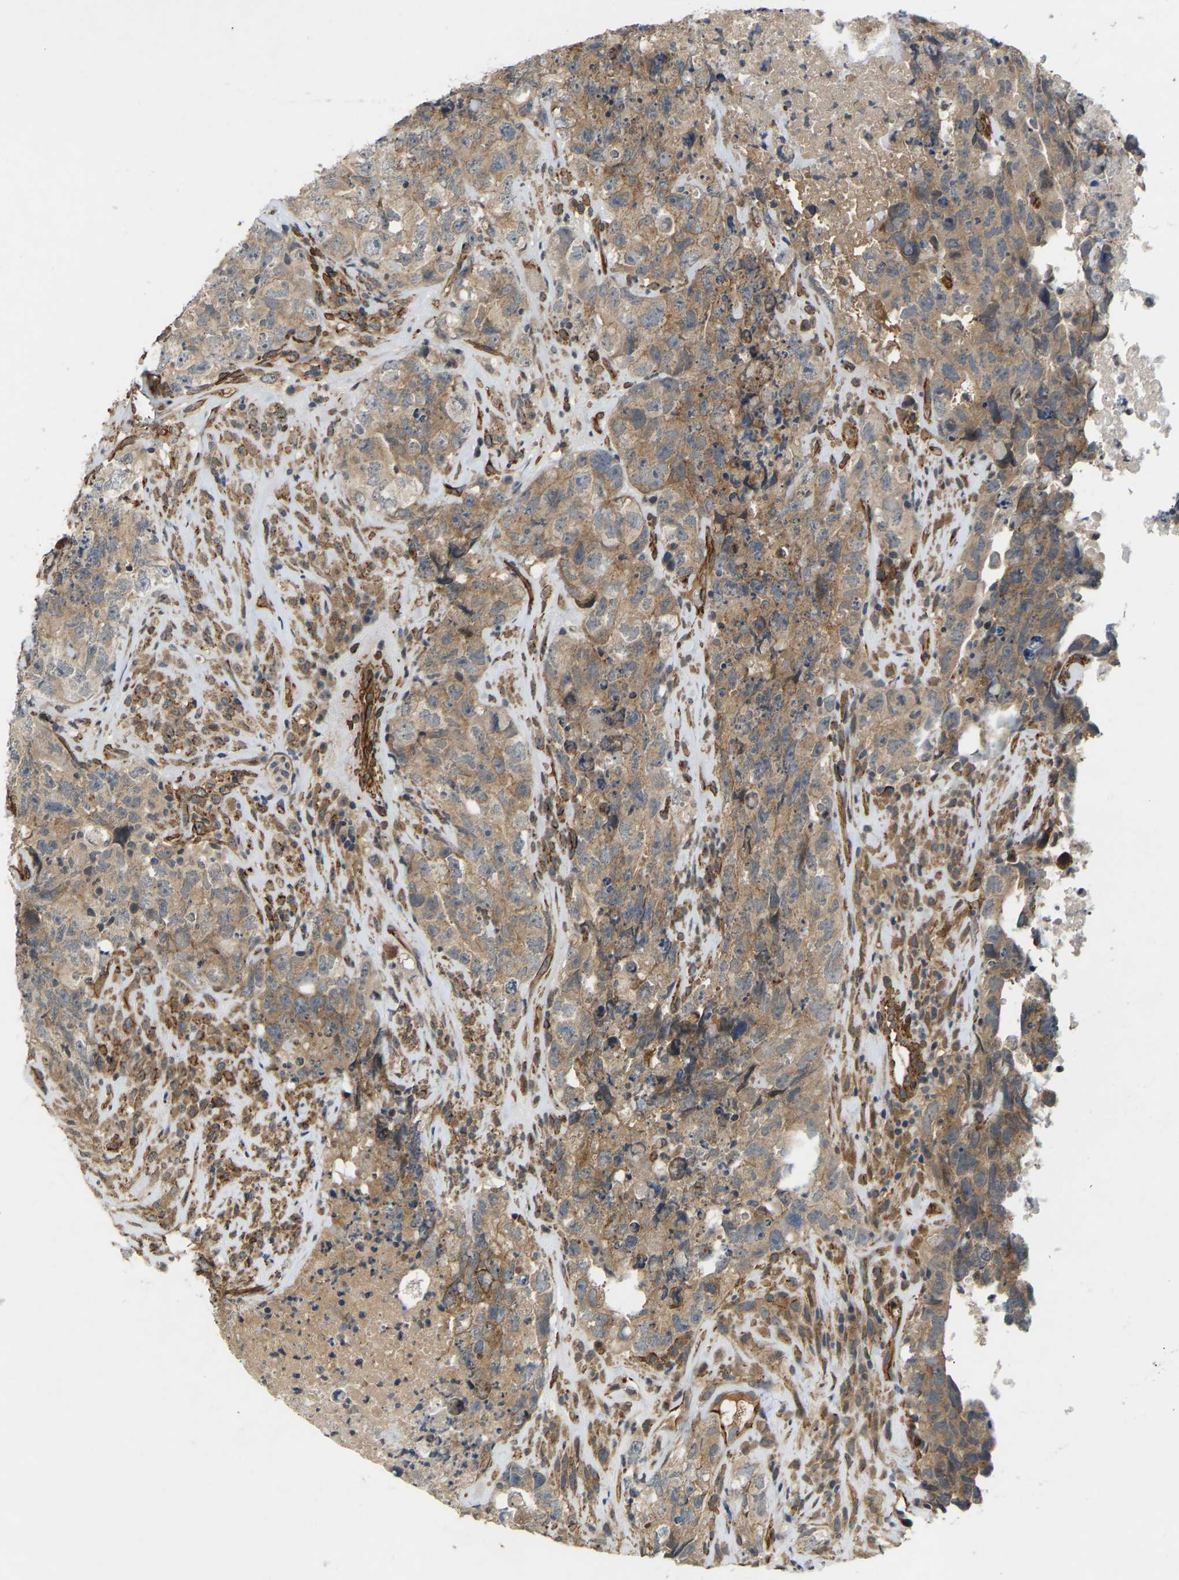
{"staining": {"intensity": "moderate", "quantity": ">75%", "location": "cytoplasmic/membranous"}, "tissue": "testis cancer", "cell_type": "Tumor cells", "image_type": "cancer", "snomed": [{"axis": "morphology", "description": "Carcinoma, Embryonal, NOS"}, {"axis": "topography", "description": "Testis"}], "caption": "This is a micrograph of IHC staining of testis cancer, which shows moderate staining in the cytoplasmic/membranous of tumor cells.", "gene": "NMB", "patient": {"sex": "male", "age": 32}}